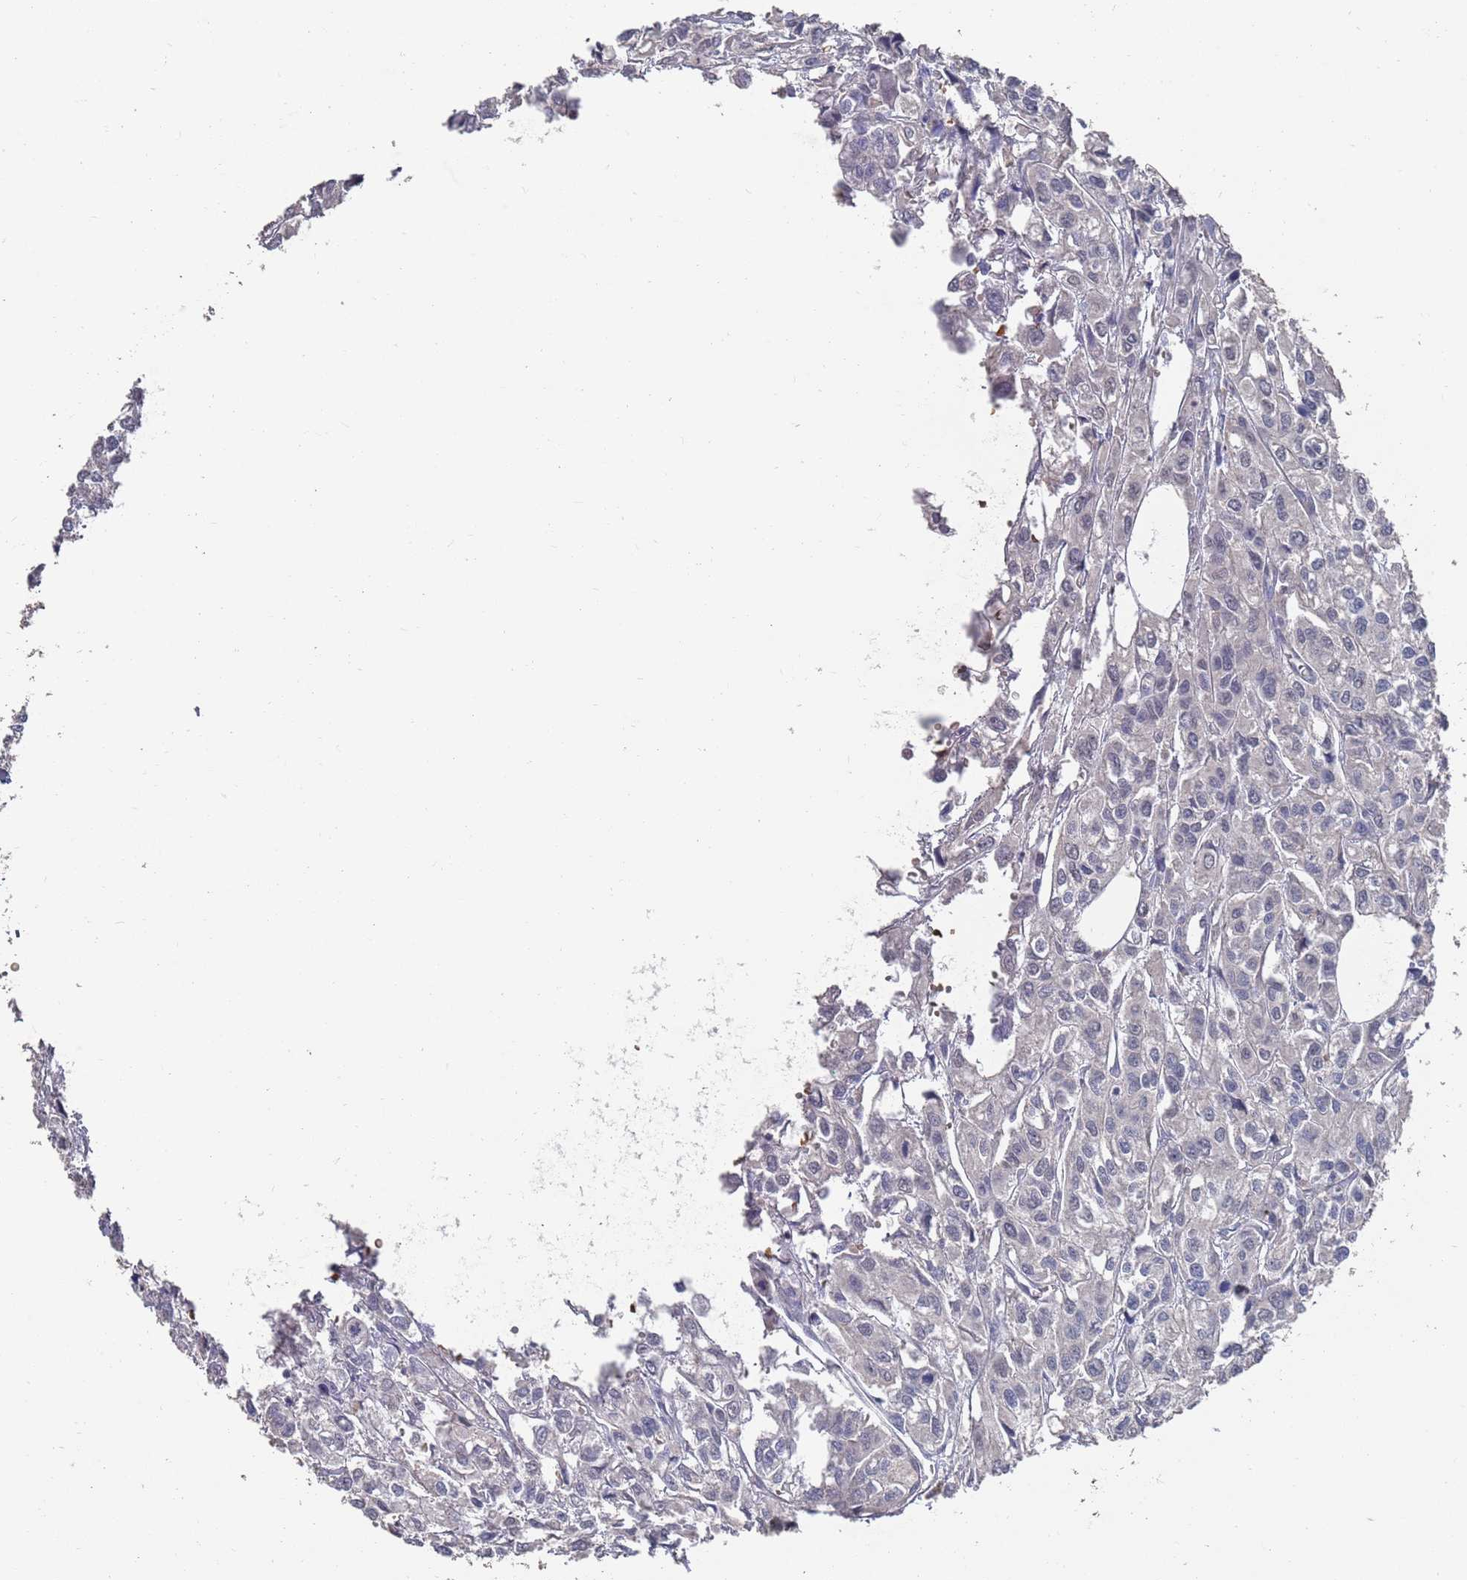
{"staining": {"intensity": "negative", "quantity": "none", "location": "none"}, "tissue": "urothelial cancer", "cell_type": "Tumor cells", "image_type": "cancer", "snomed": [{"axis": "morphology", "description": "Urothelial carcinoma, High grade"}, {"axis": "topography", "description": "Urinary bladder"}], "caption": "A histopathology image of human urothelial carcinoma (high-grade) is negative for staining in tumor cells. (DAB (3,3'-diaminobenzidine) immunohistochemistry (IHC), high magnification).", "gene": "BTBD18", "patient": {"sex": "male", "age": 67}}